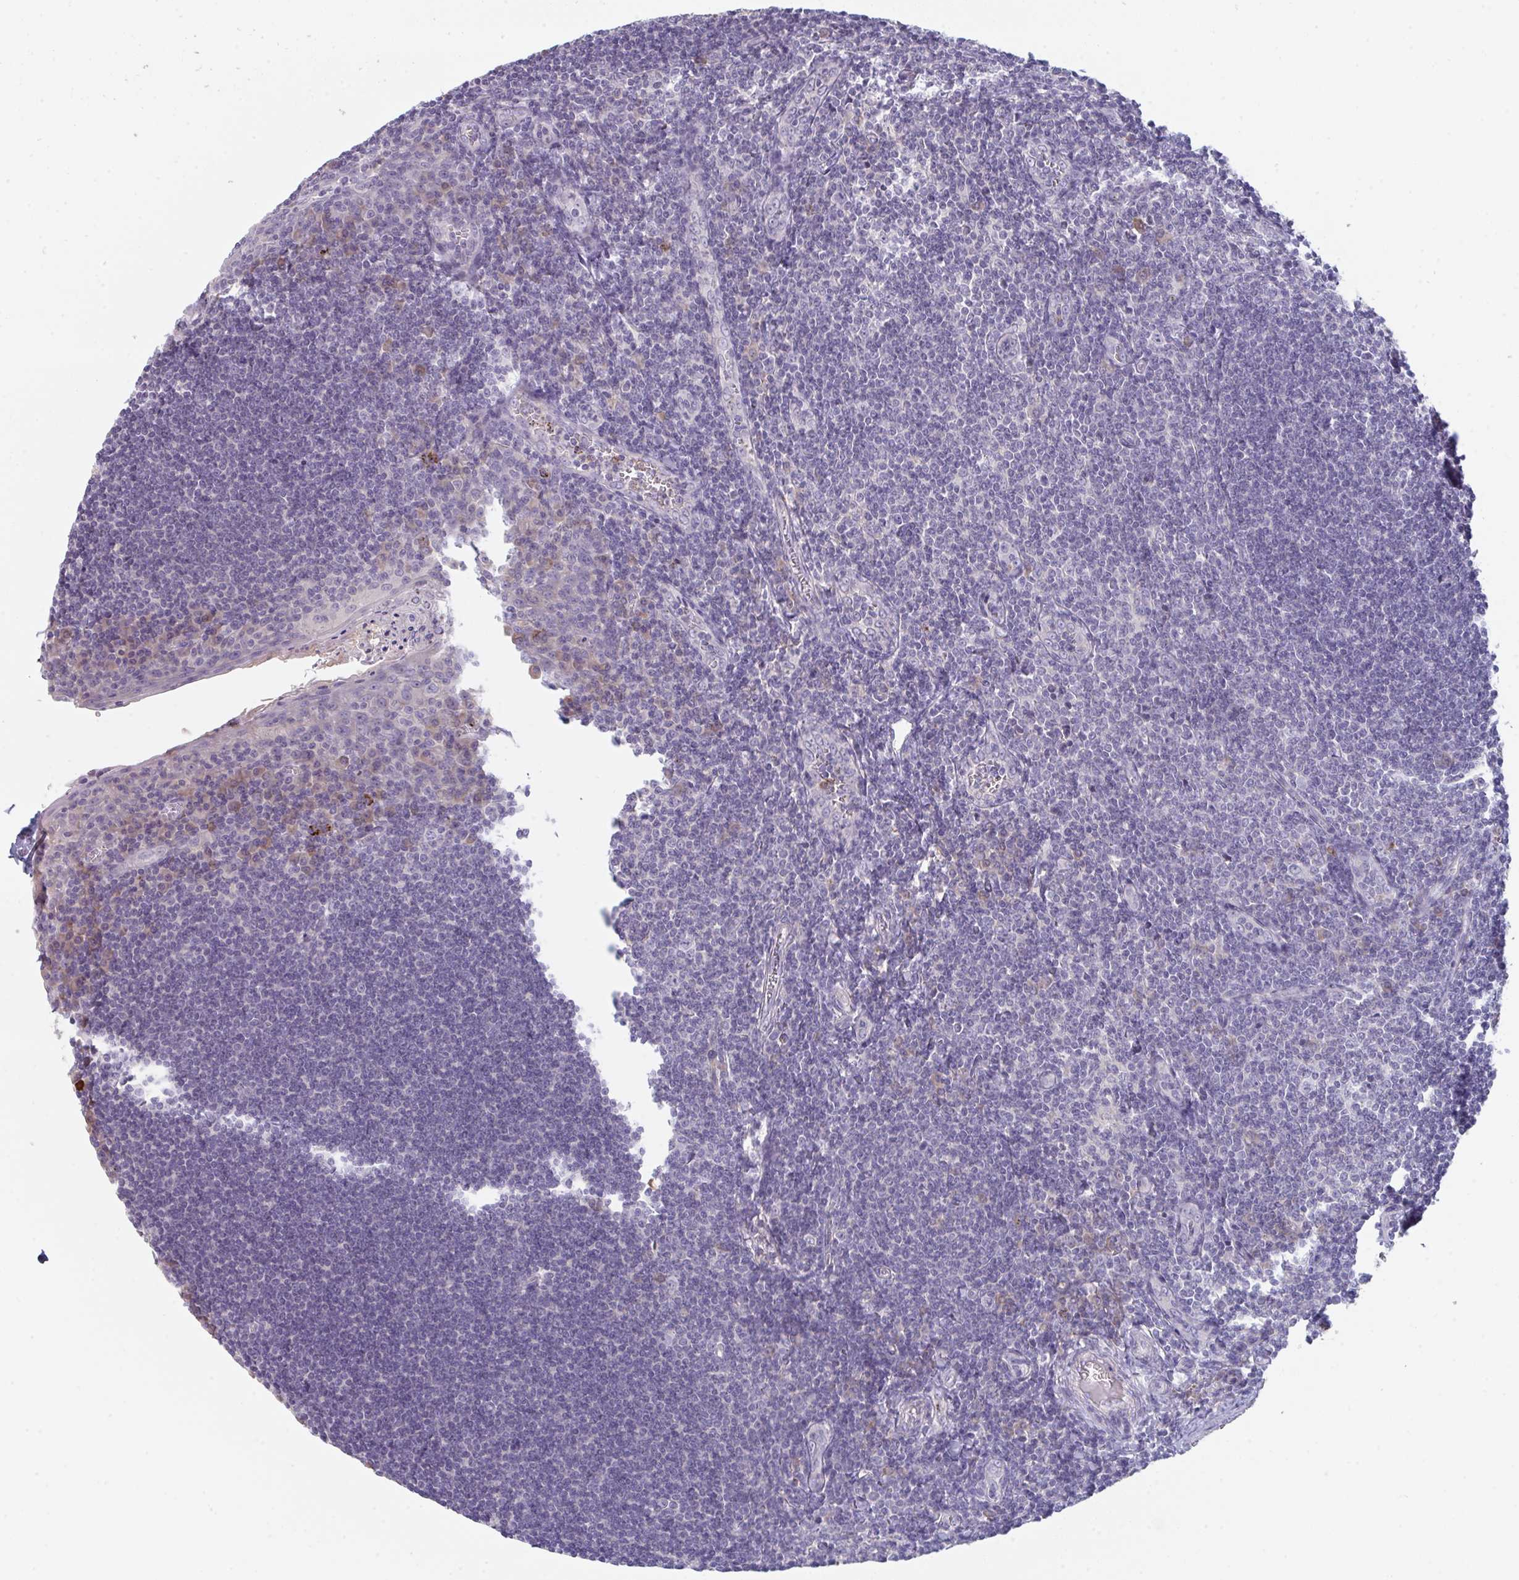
{"staining": {"intensity": "weak", "quantity": "<25%", "location": "cytoplasmic/membranous"}, "tissue": "tonsil", "cell_type": "Germinal center cells", "image_type": "normal", "snomed": [{"axis": "morphology", "description": "Normal tissue, NOS"}, {"axis": "topography", "description": "Tonsil"}], "caption": "Germinal center cells show no significant staining in benign tonsil. (Immunohistochemistry (ihc), brightfield microscopy, high magnification).", "gene": "HGFAC", "patient": {"sex": "male", "age": 27}}